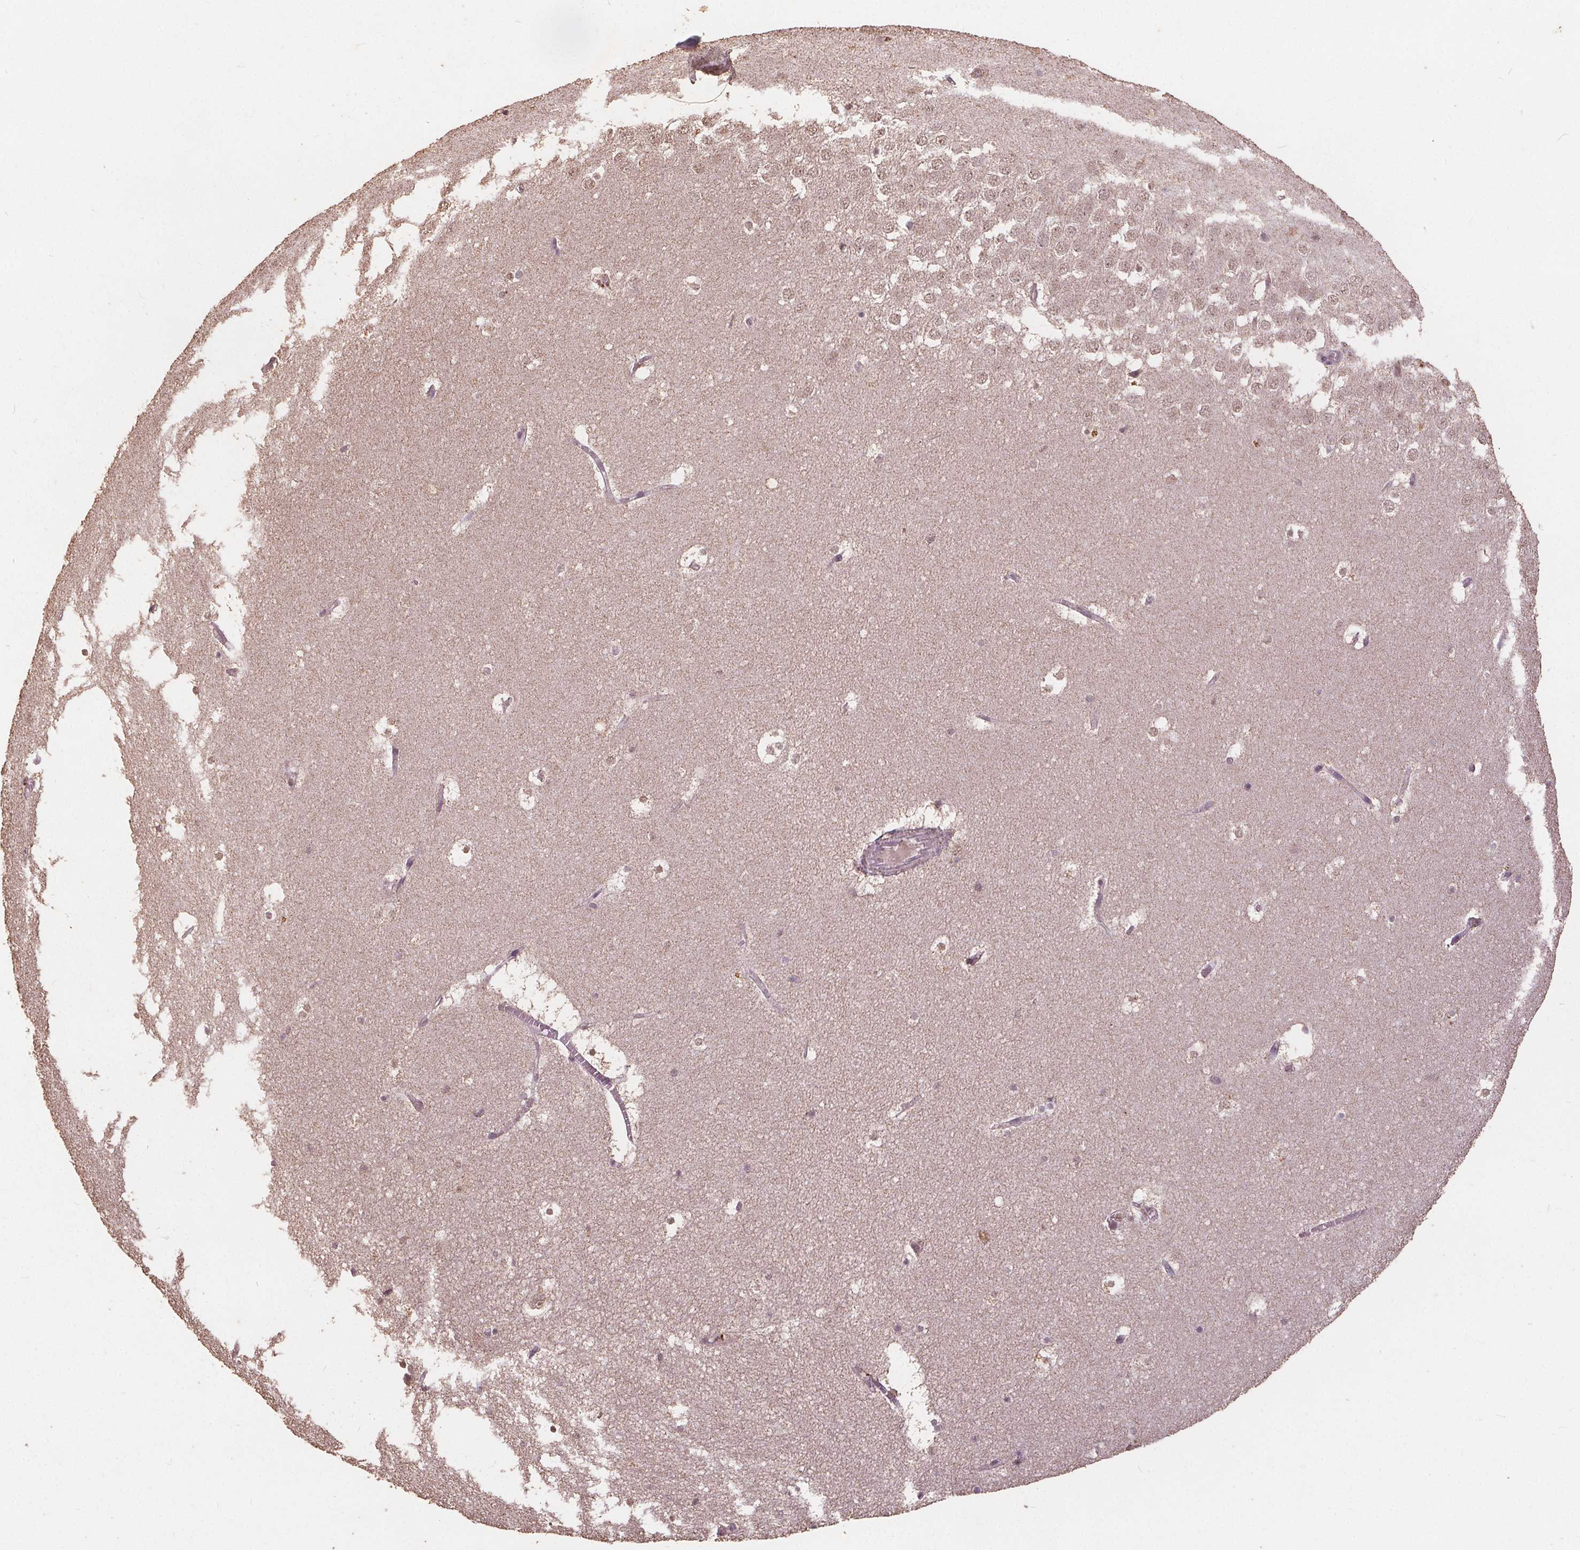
{"staining": {"intensity": "weak", "quantity": "<25%", "location": "nuclear"}, "tissue": "hippocampus", "cell_type": "Glial cells", "image_type": "normal", "snomed": [{"axis": "morphology", "description": "Normal tissue, NOS"}, {"axis": "topography", "description": "Hippocampus"}], "caption": "Image shows no protein positivity in glial cells of normal hippocampus.", "gene": "DSG3", "patient": {"sex": "male", "age": 45}}